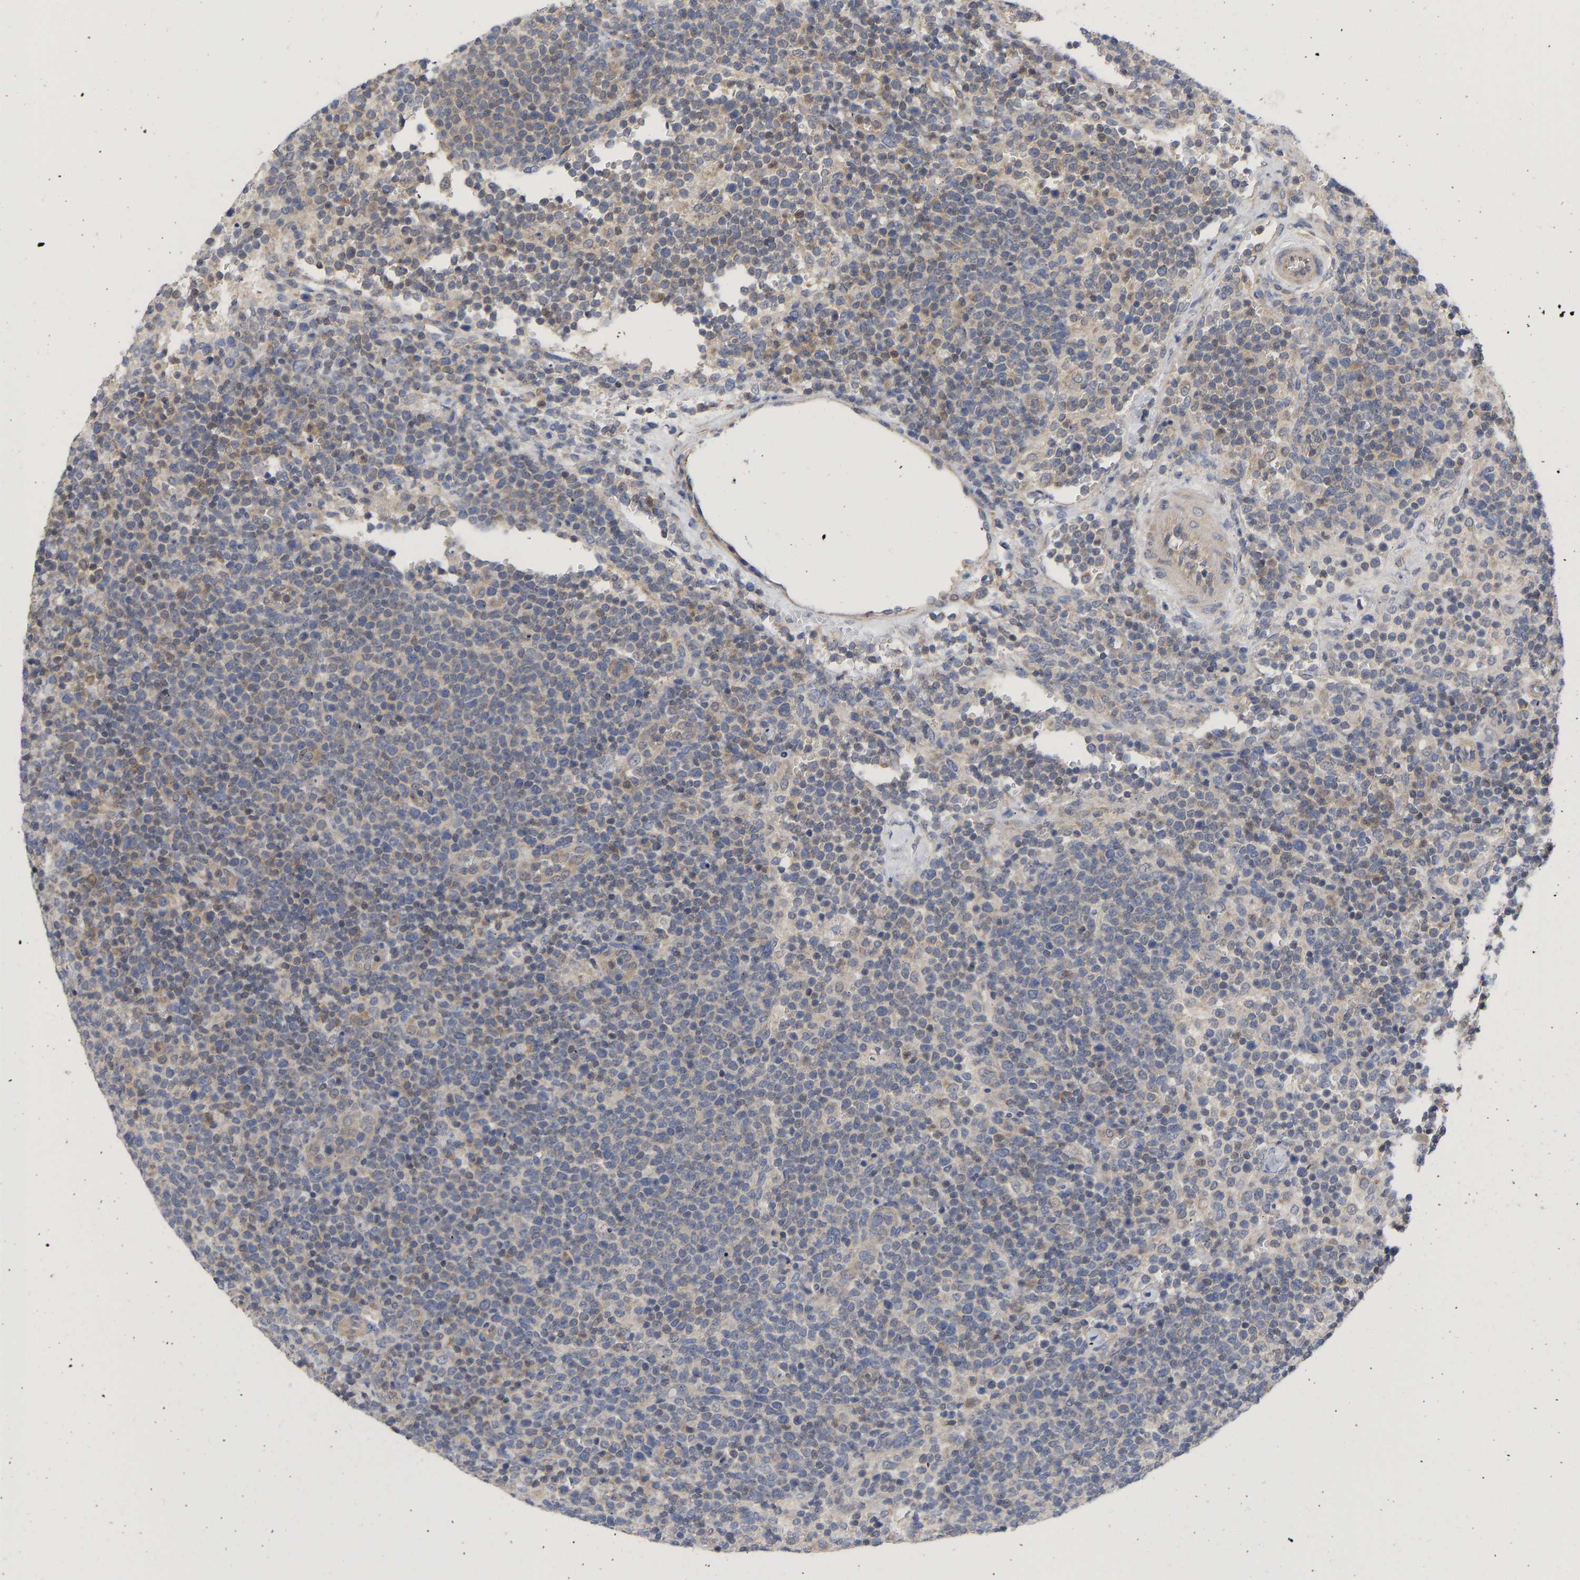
{"staining": {"intensity": "weak", "quantity": "<25%", "location": "cytoplasmic/membranous"}, "tissue": "lymphoma", "cell_type": "Tumor cells", "image_type": "cancer", "snomed": [{"axis": "morphology", "description": "Malignant lymphoma, non-Hodgkin's type, High grade"}, {"axis": "topography", "description": "Lymph node"}], "caption": "IHC micrograph of human high-grade malignant lymphoma, non-Hodgkin's type stained for a protein (brown), which exhibits no positivity in tumor cells.", "gene": "MAP2K3", "patient": {"sex": "male", "age": 61}}